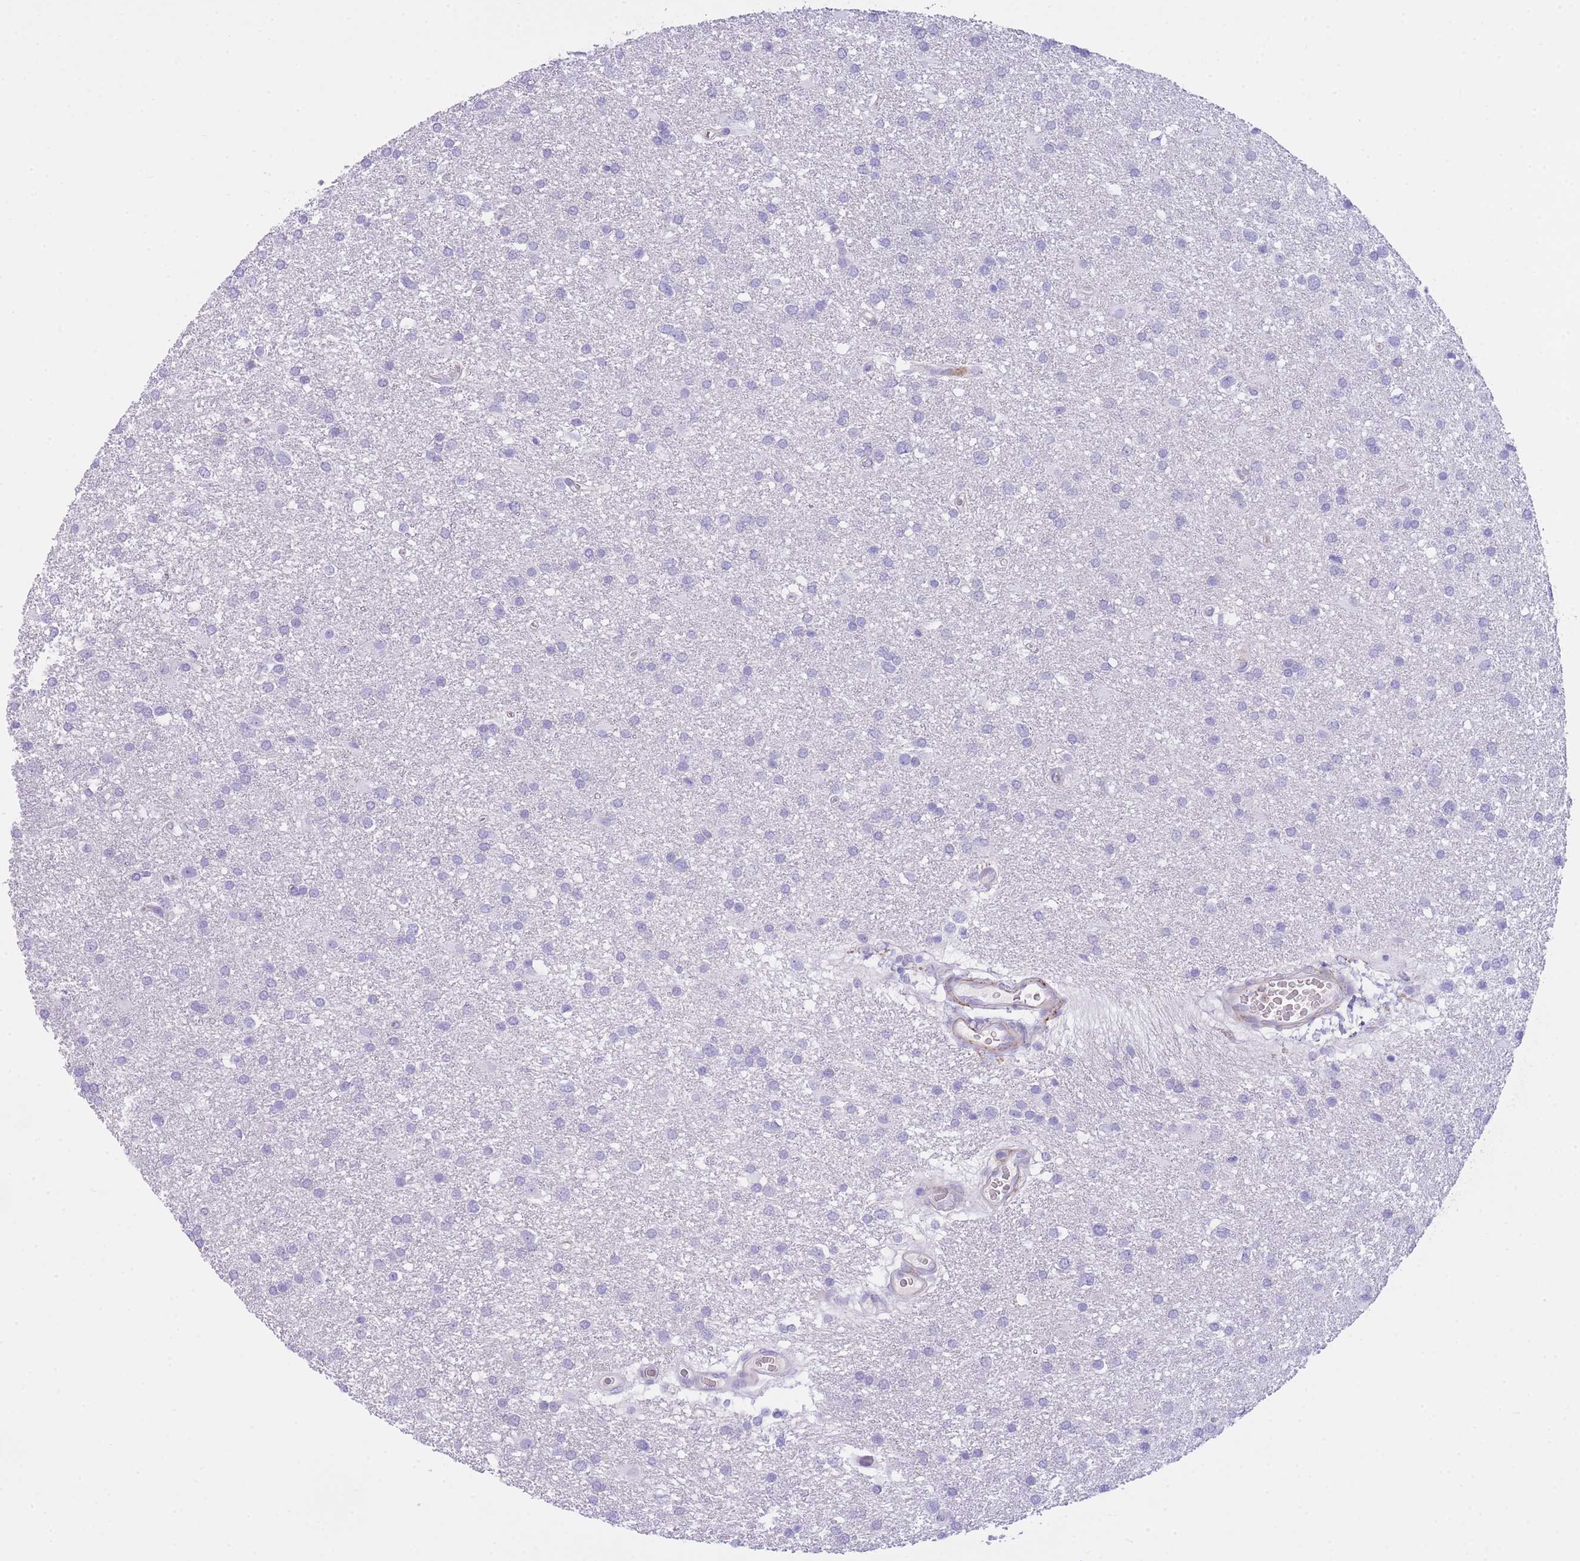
{"staining": {"intensity": "negative", "quantity": "none", "location": "none"}, "tissue": "glioma", "cell_type": "Tumor cells", "image_type": "cancer", "snomed": [{"axis": "morphology", "description": "Glioma, malignant, Low grade"}, {"axis": "topography", "description": "Brain"}], "caption": "Low-grade glioma (malignant) was stained to show a protein in brown. There is no significant staining in tumor cells.", "gene": "PLBD1", "patient": {"sex": "female", "age": 32}}